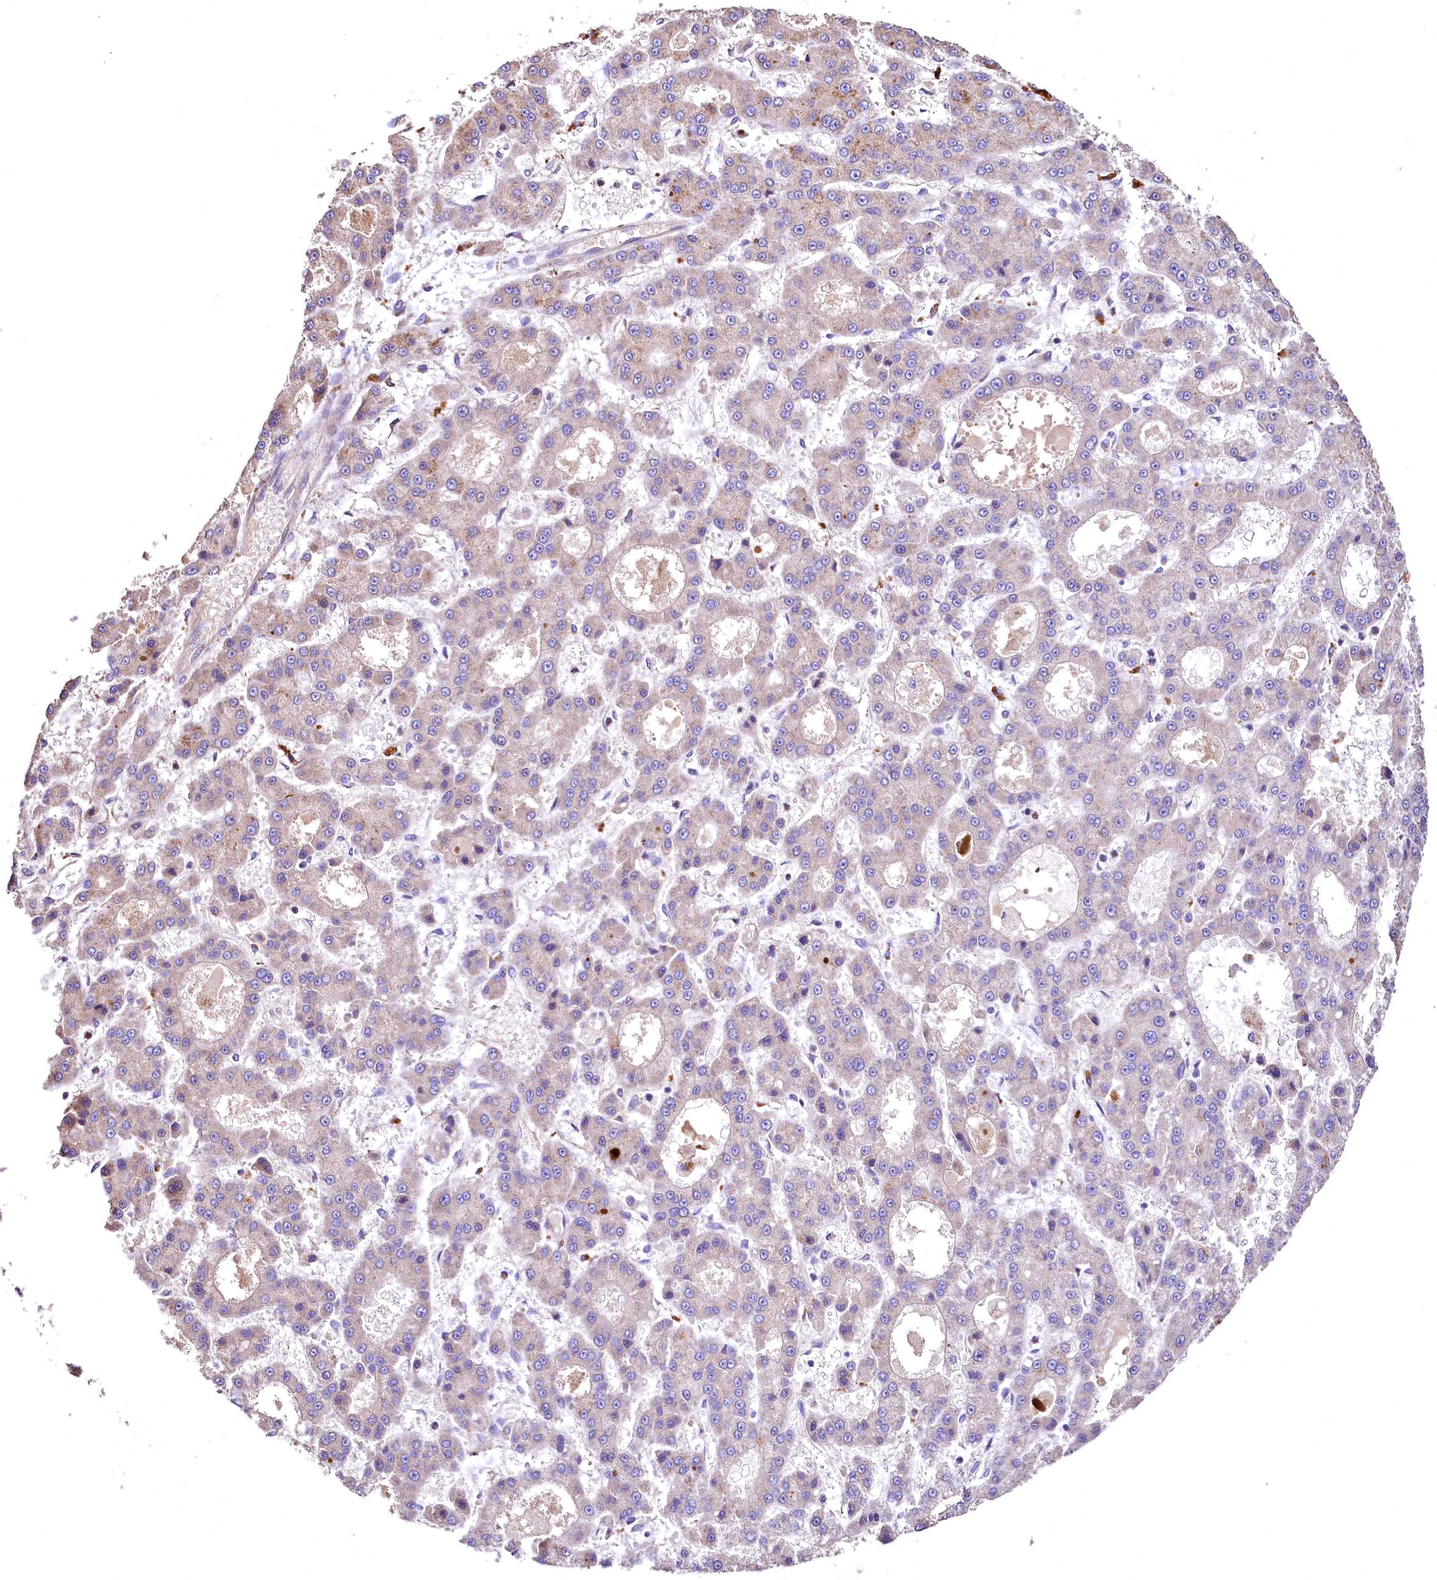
{"staining": {"intensity": "weak", "quantity": "<25%", "location": "cytoplasmic/membranous"}, "tissue": "liver cancer", "cell_type": "Tumor cells", "image_type": "cancer", "snomed": [{"axis": "morphology", "description": "Carcinoma, Hepatocellular, NOS"}, {"axis": "topography", "description": "Liver"}], "caption": "Liver cancer stained for a protein using IHC displays no staining tumor cells.", "gene": "RASSF1", "patient": {"sex": "male", "age": 70}}